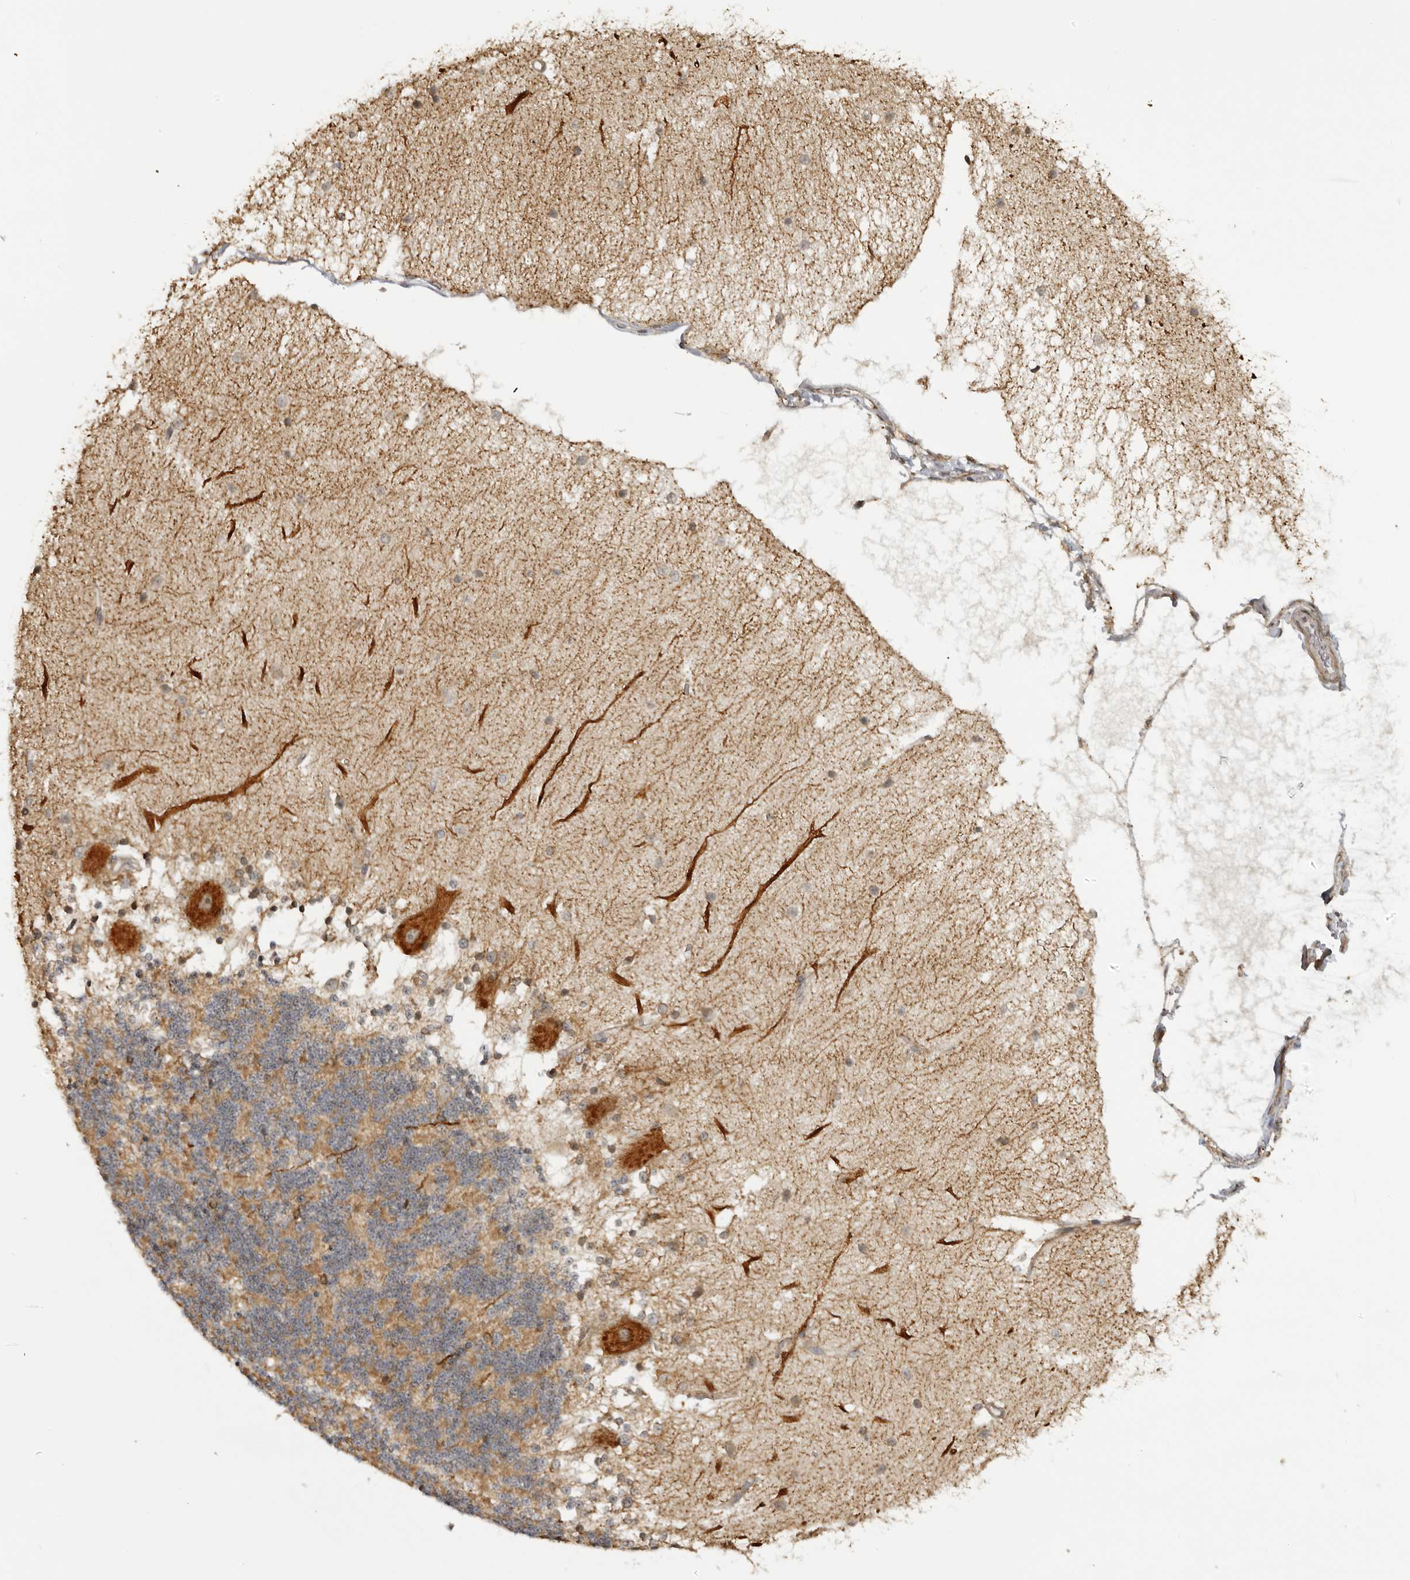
{"staining": {"intensity": "negative", "quantity": "none", "location": "none"}, "tissue": "cerebellum", "cell_type": "Cells in granular layer", "image_type": "normal", "snomed": [{"axis": "morphology", "description": "Normal tissue, NOS"}, {"axis": "topography", "description": "Cerebellum"}], "caption": "Photomicrograph shows no protein positivity in cells in granular layer of normal cerebellum. The staining was performed using DAB (3,3'-diaminobenzidine) to visualize the protein expression in brown, while the nuclei were stained in blue with hematoxylin (Magnification: 20x).", "gene": "DNAH14", "patient": {"sex": "female", "age": 54}}